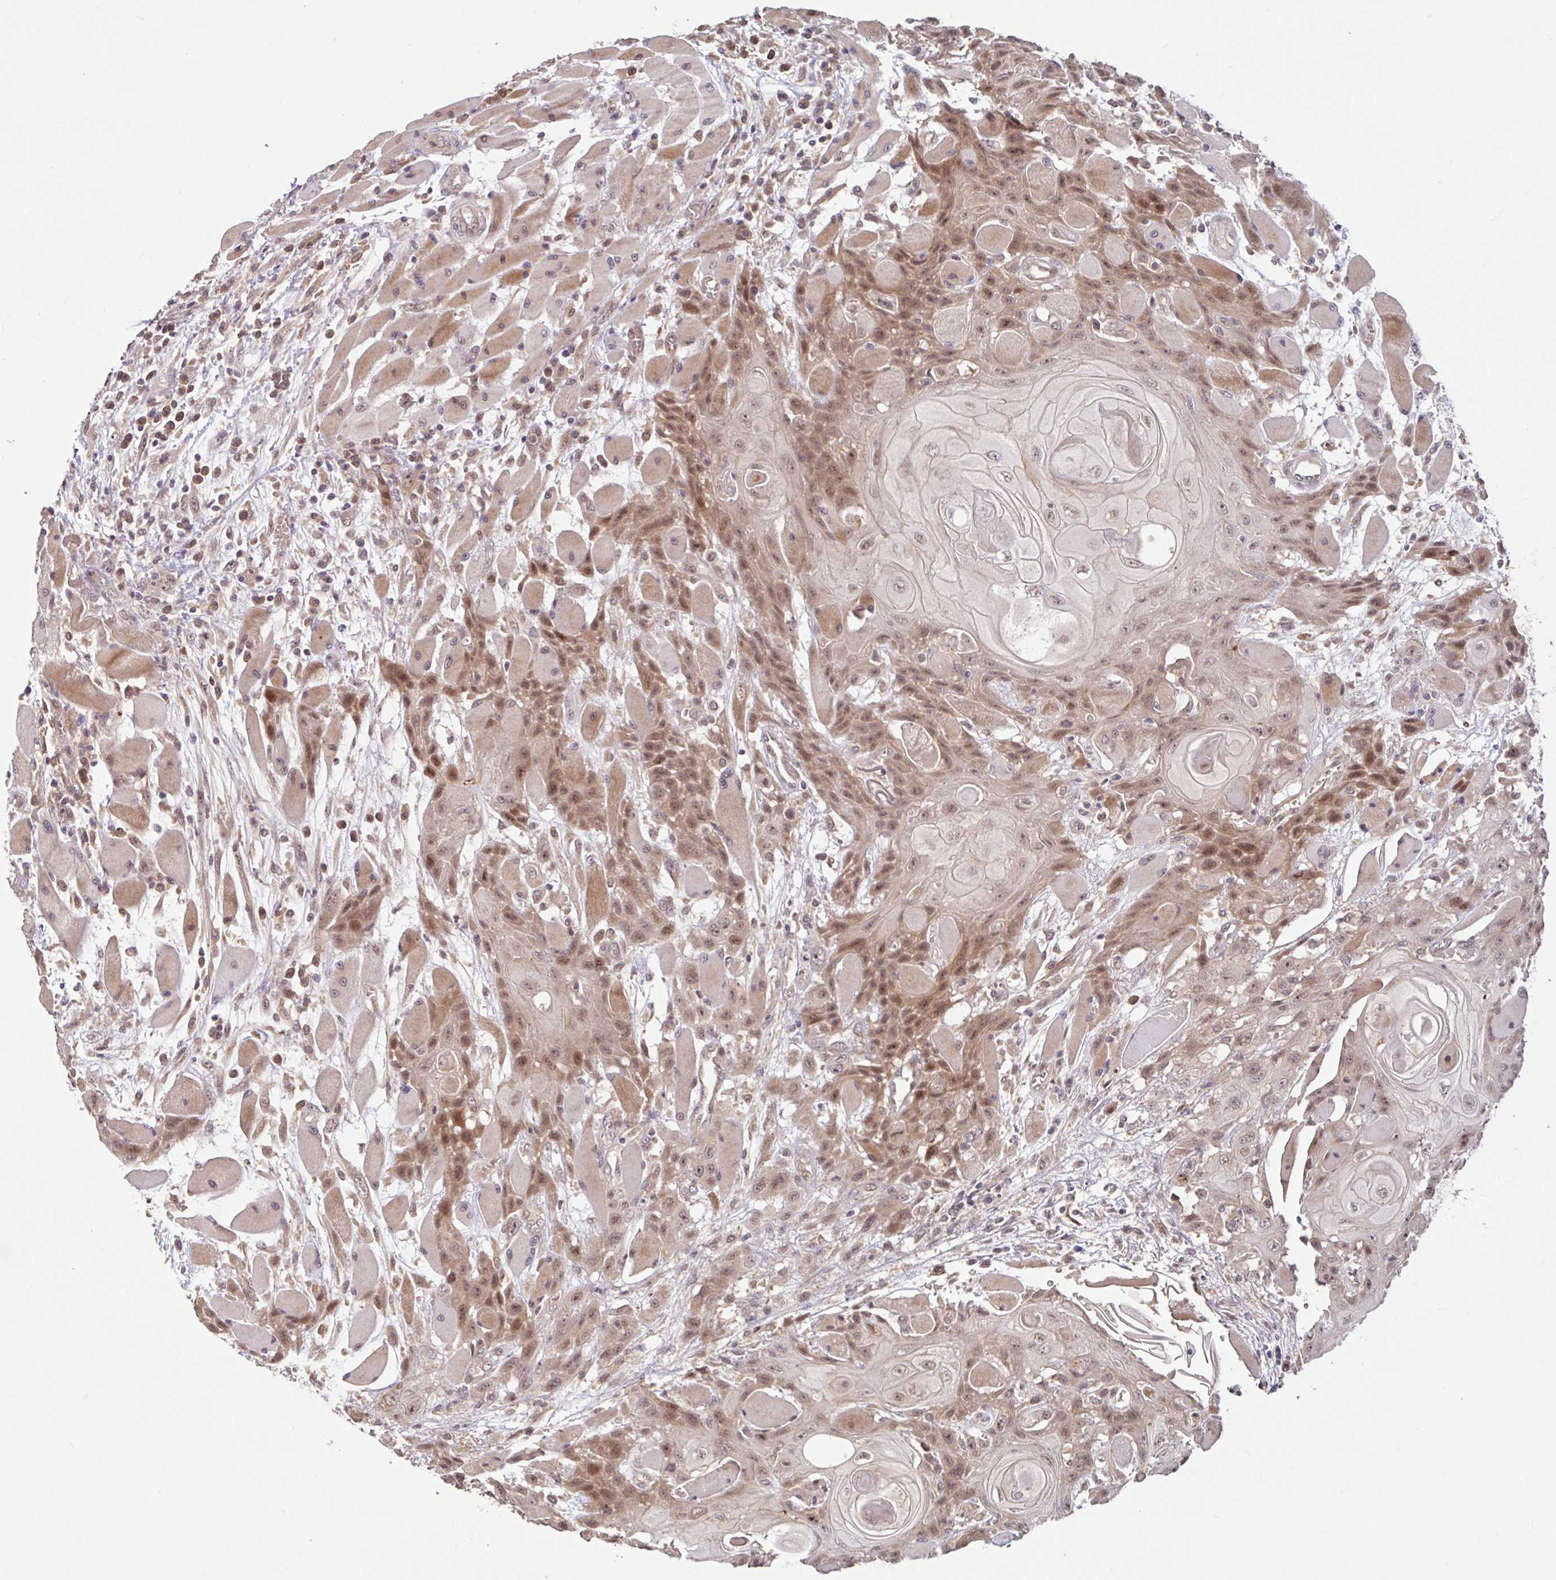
{"staining": {"intensity": "weak", "quantity": ">75%", "location": "cytoplasmic/membranous,nuclear"}, "tissue": "head and neck cancer", "cell_type": "Tumor cells", "image_type": "cancer", "snomed": [{"axis": "morphology", "description": "Squamous cell carcinoma, NOS"}, {"axis": "topography", "description": "Head-Neck"}], "caption": "Immunohistochemistry image of neoplastic tissue: head and neck cancer stained using immunohistochemistry (IHC) reveals low levels of weak protein expression localized specifically in the cytoplasmic/membranous and nuclear of tumor cells, appearing as a cytoplasmic/membranous and nuclear brown color.", "gene": "STYXL1", "patient": {"sex": "female", "age": 43}}